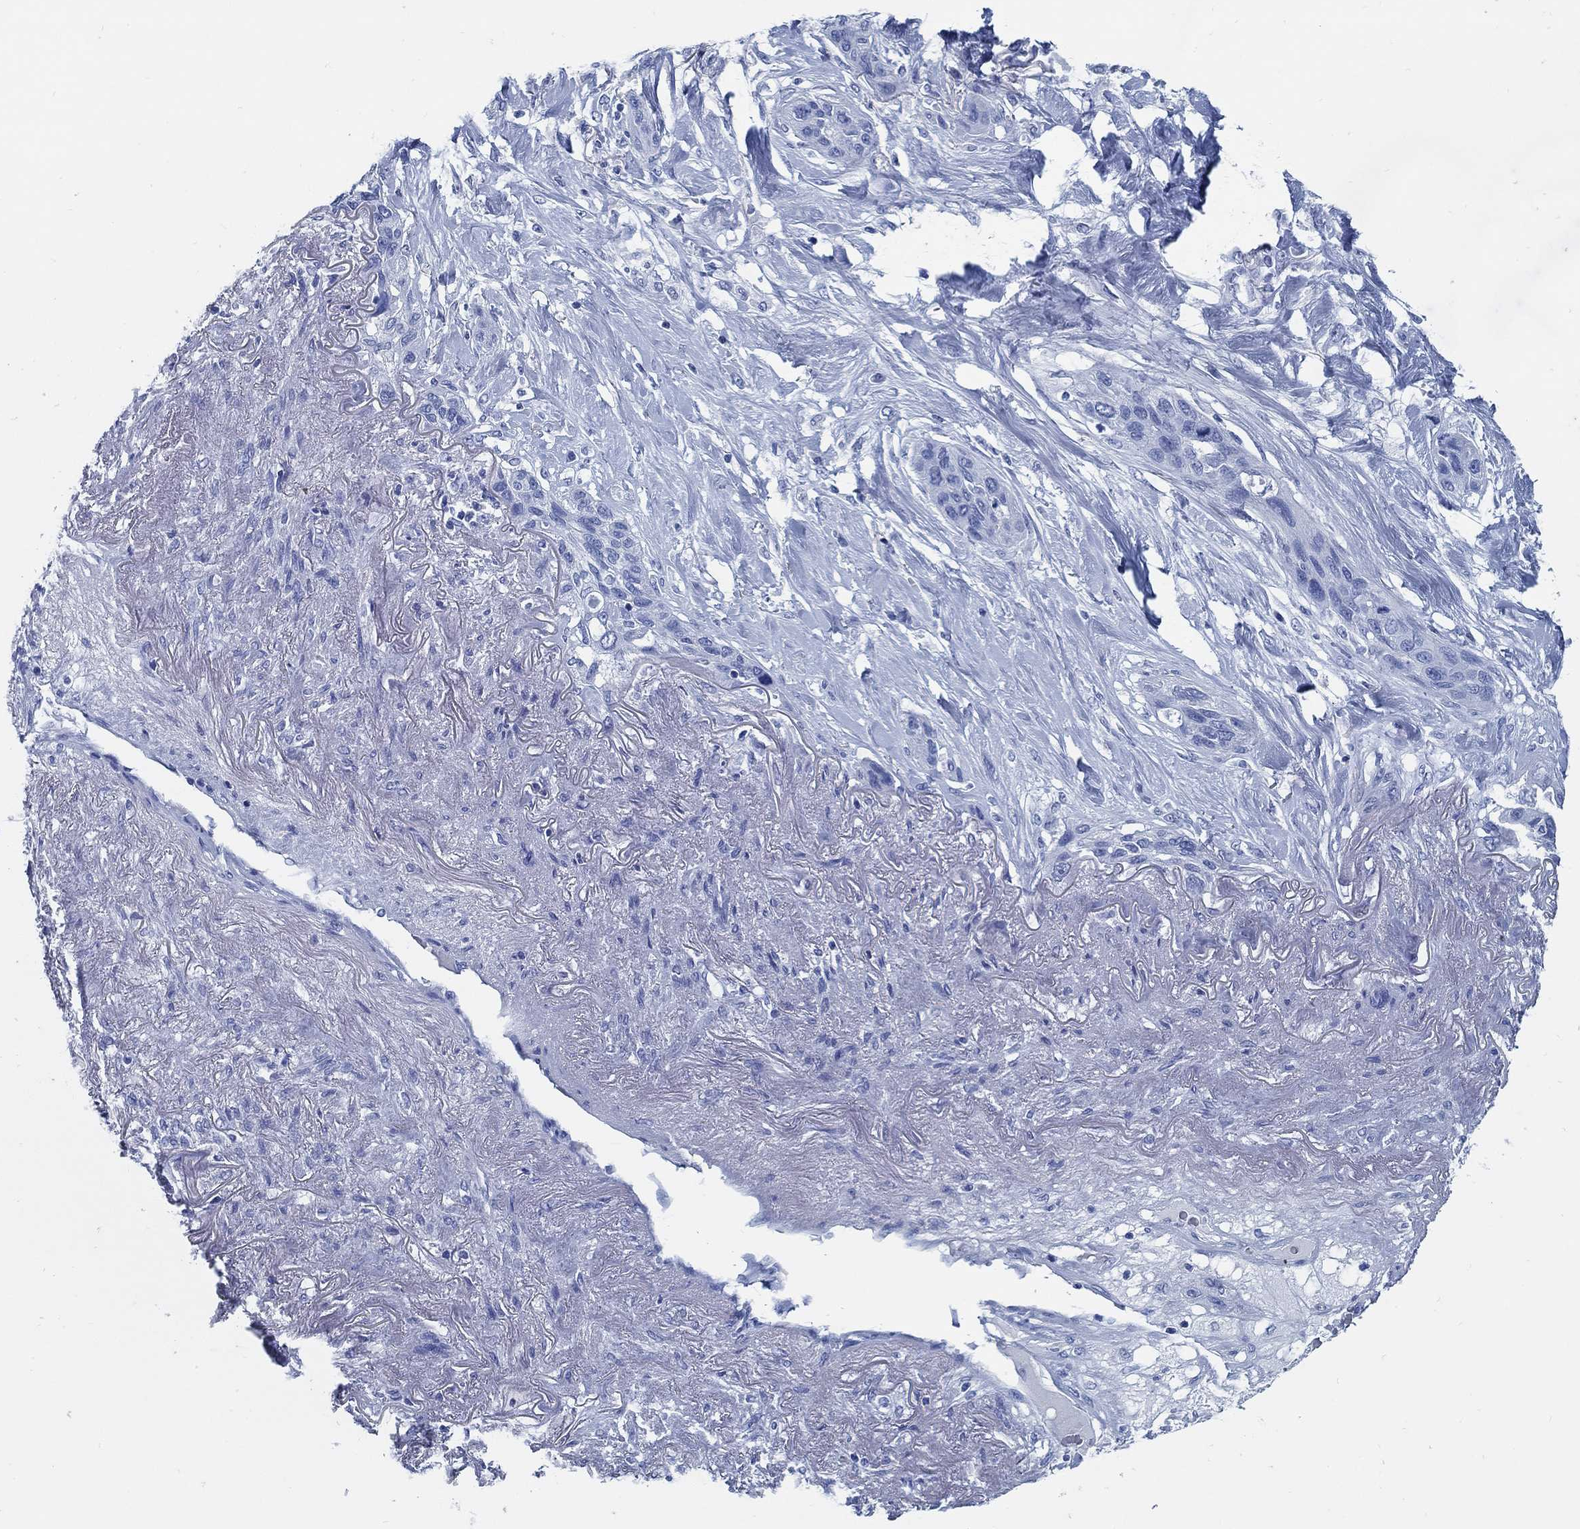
{"staining": {"intensity": "negative", "quantity": "none", "location": "none"}, "tissue": "lung cancer", "cell_type": "Tumor cells", "image_type": "cancer", "snomed": [{"axis": "morphology", "description": "Squamous cell carcinoma, NOS"}, {"axis": "topography", "description": "Lung"}], "caption": "This is an IHC photomicrograph of lung squamous cell carcinoma. There is no expression in tumor cells.", "gene": "SLC45A1", "patient": {"sex": "female", "age": 70}}